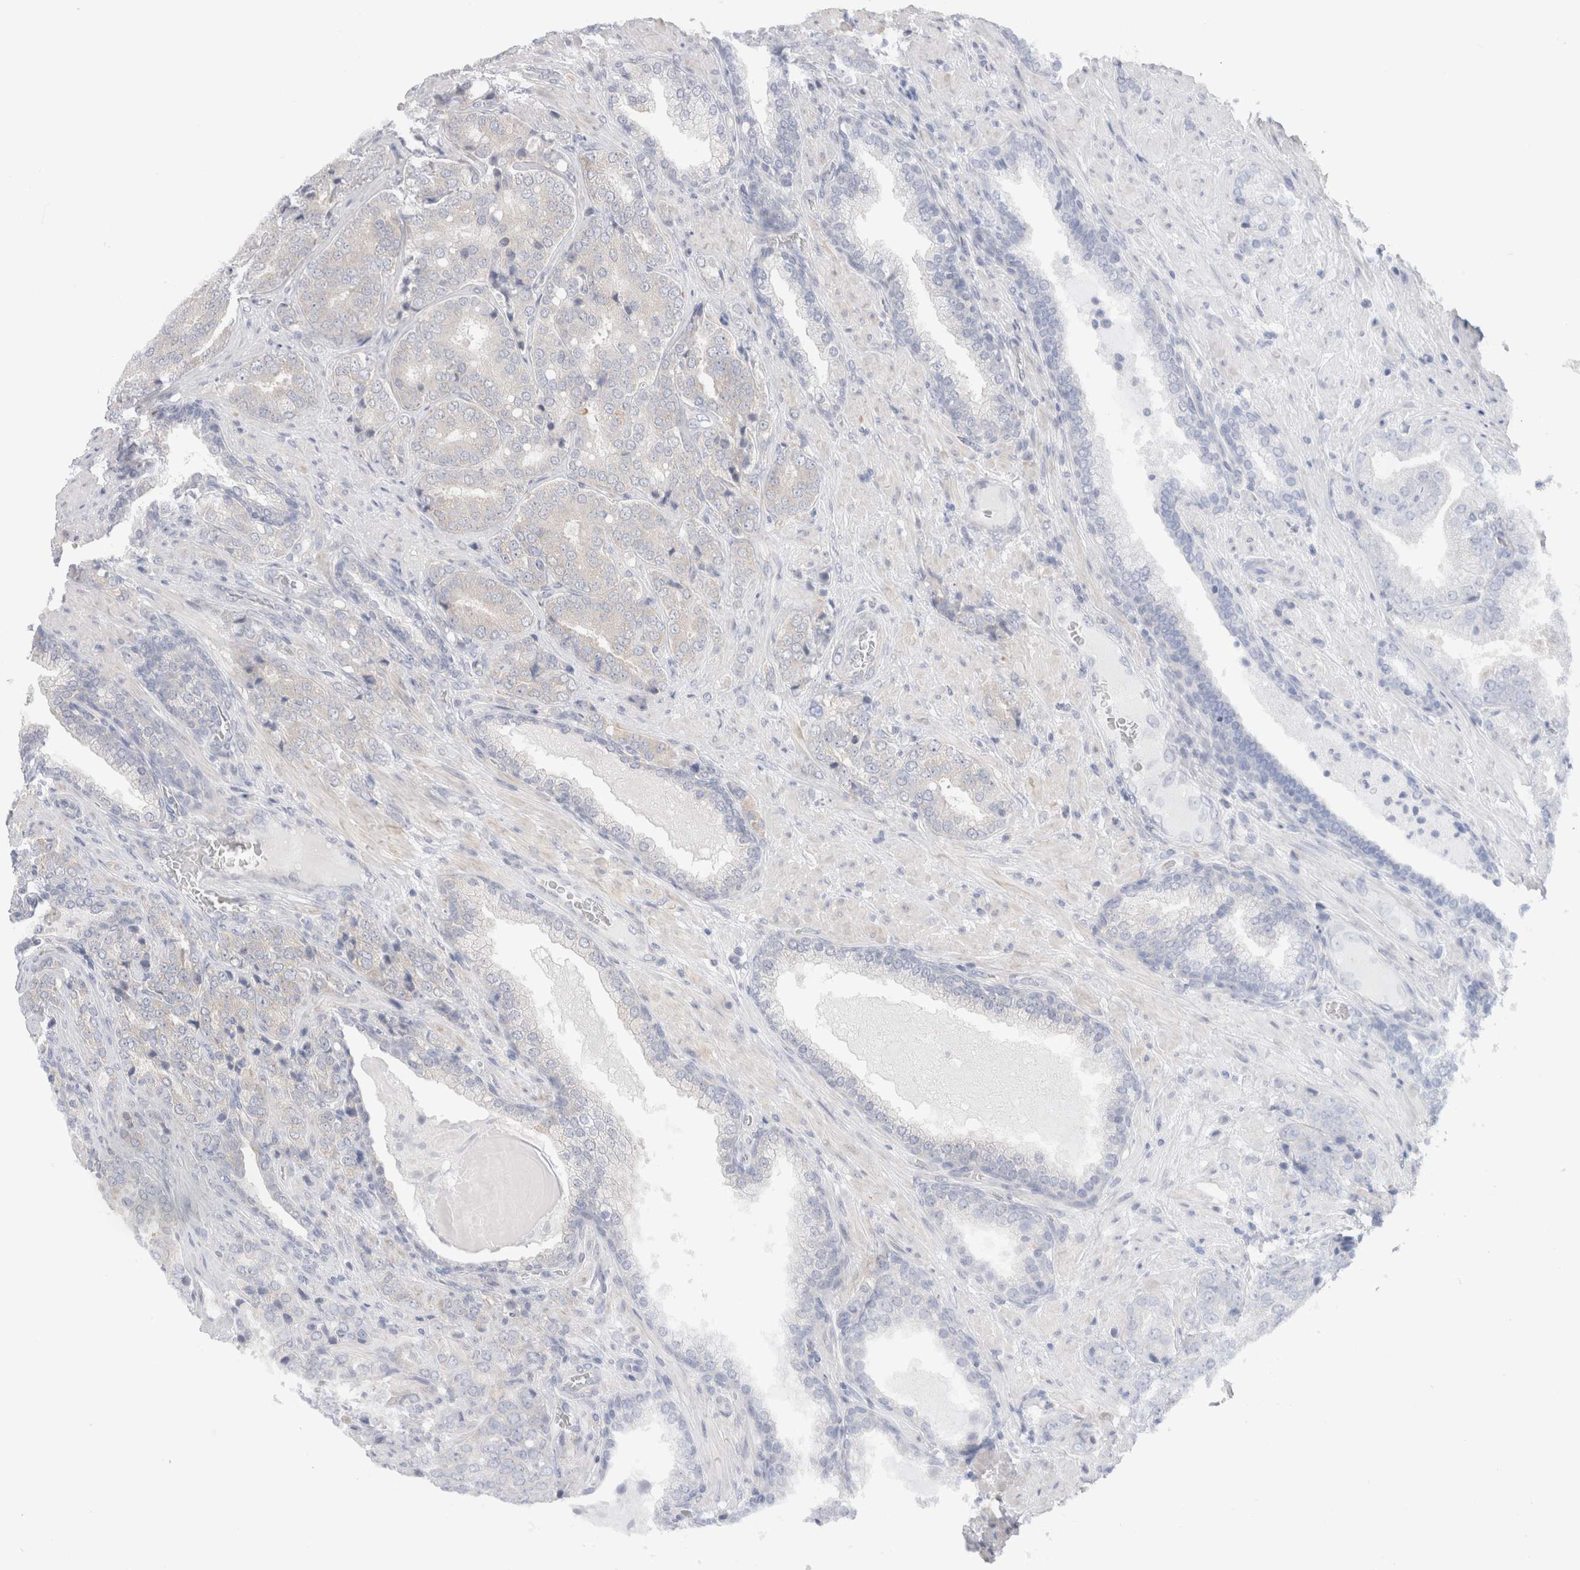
{"staining": {"intensity": "negative", "quantity": "none", "location": "none"}, "tissue": "prostate cancer", "cell_type": "Tumor cells", "image_type": "cancer", "snomed": [{"axis": "morphology", "description": "Adenocarcinoma, High grade"}, {"axis": "topography", "description": "Prostate"}], "caption": "High magnification brightfield microscopy of prostate cancer stained with DAB (3,3'-diaminobenzidine) (brown) and counterstained with hematoxylin (blue): tumor cells show no significant staining. (DAB IHC, high magnification).", "gene": "NDOR1", "patient": {"sex": "male", "age": 50}}